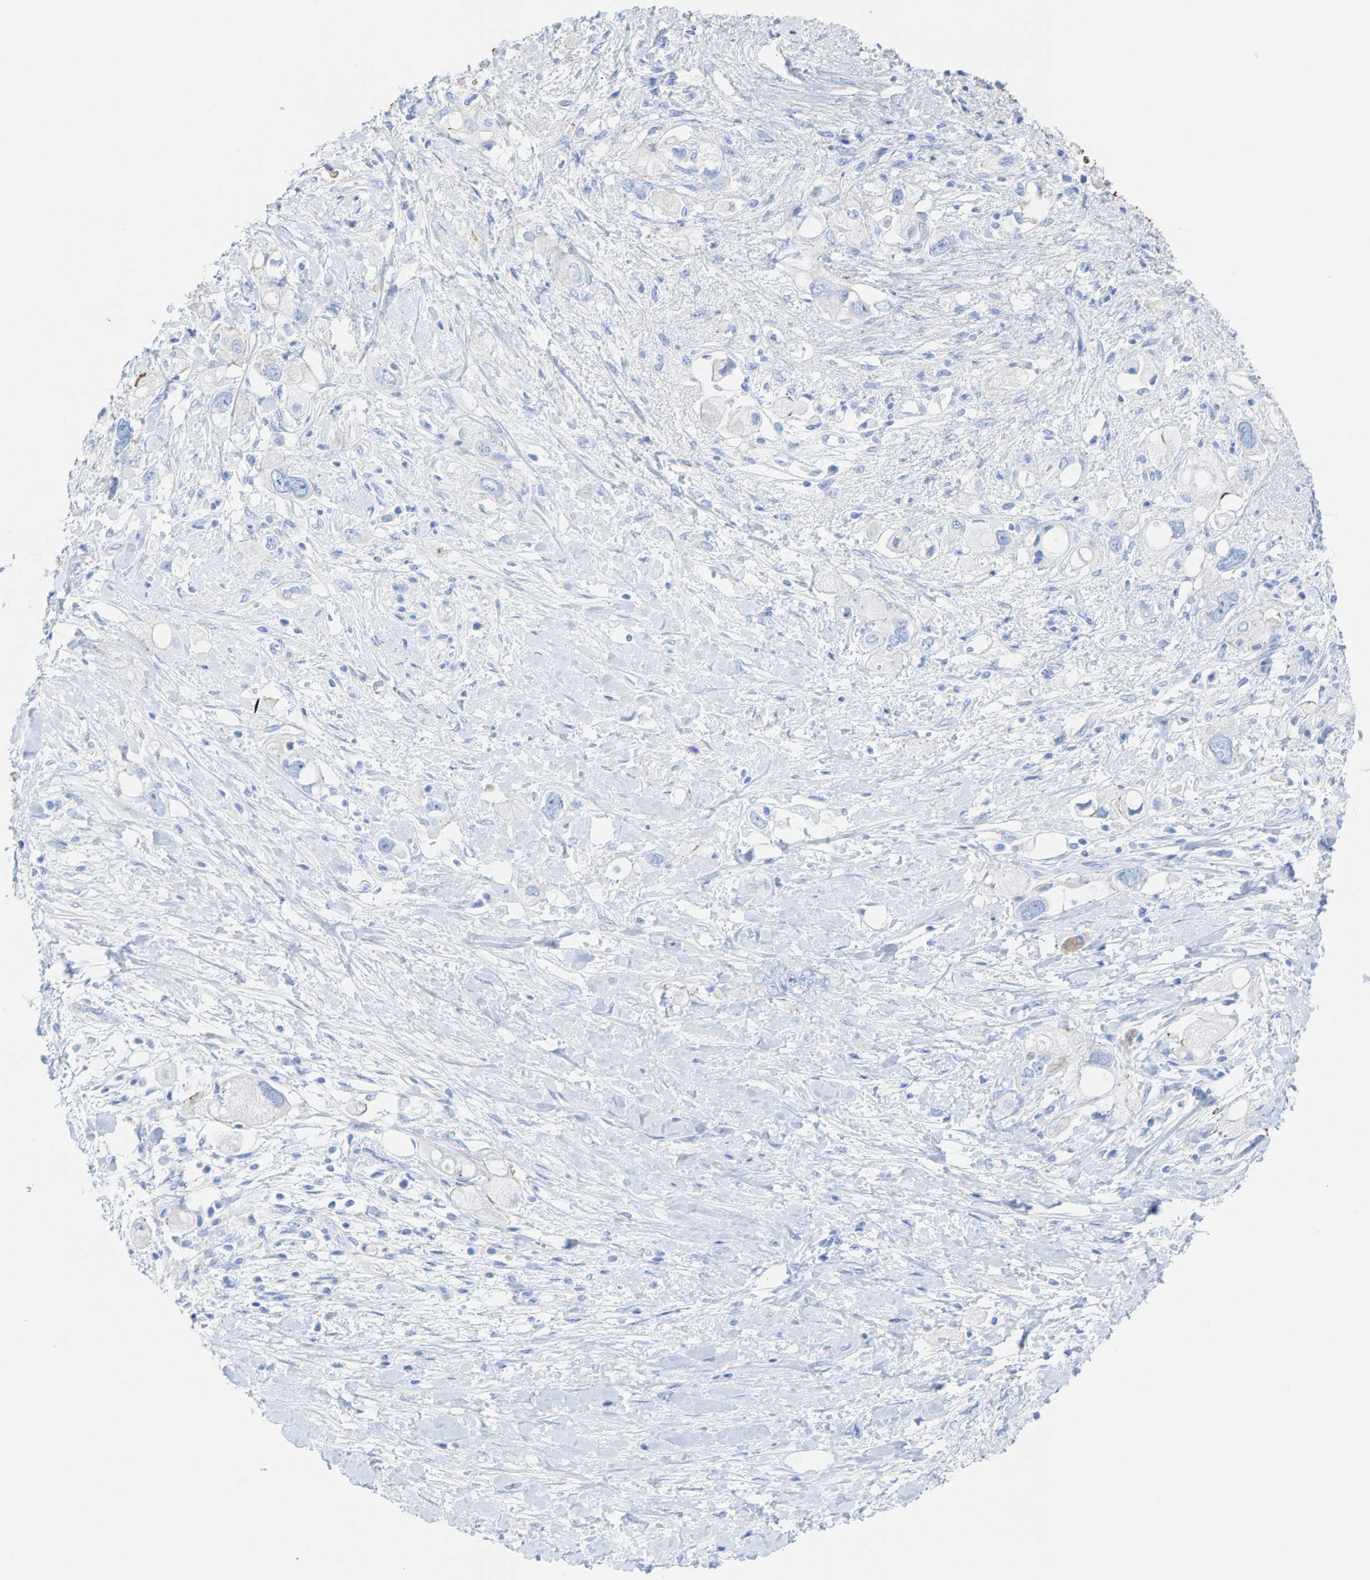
{"staining": {"intensity": "negative", "quantity": "none", "location": "none"}, "tissue": "pancreatic cancer", "cell_type": "Tumor cells", "image_type": "cancer", "snomed": [{"axis": "morphology", "description": "Adenocarcinoma, NOS"}, {"axis": "topography", "description": "Pancreas"}], "caption": "This is an immunohistochemistry photomicrograph of pancreatic cancer (adenocarcinoma). There is no expression in tumor cells.", "gene": "CPA1", "patient": {"sex": "female", "age": 56}}